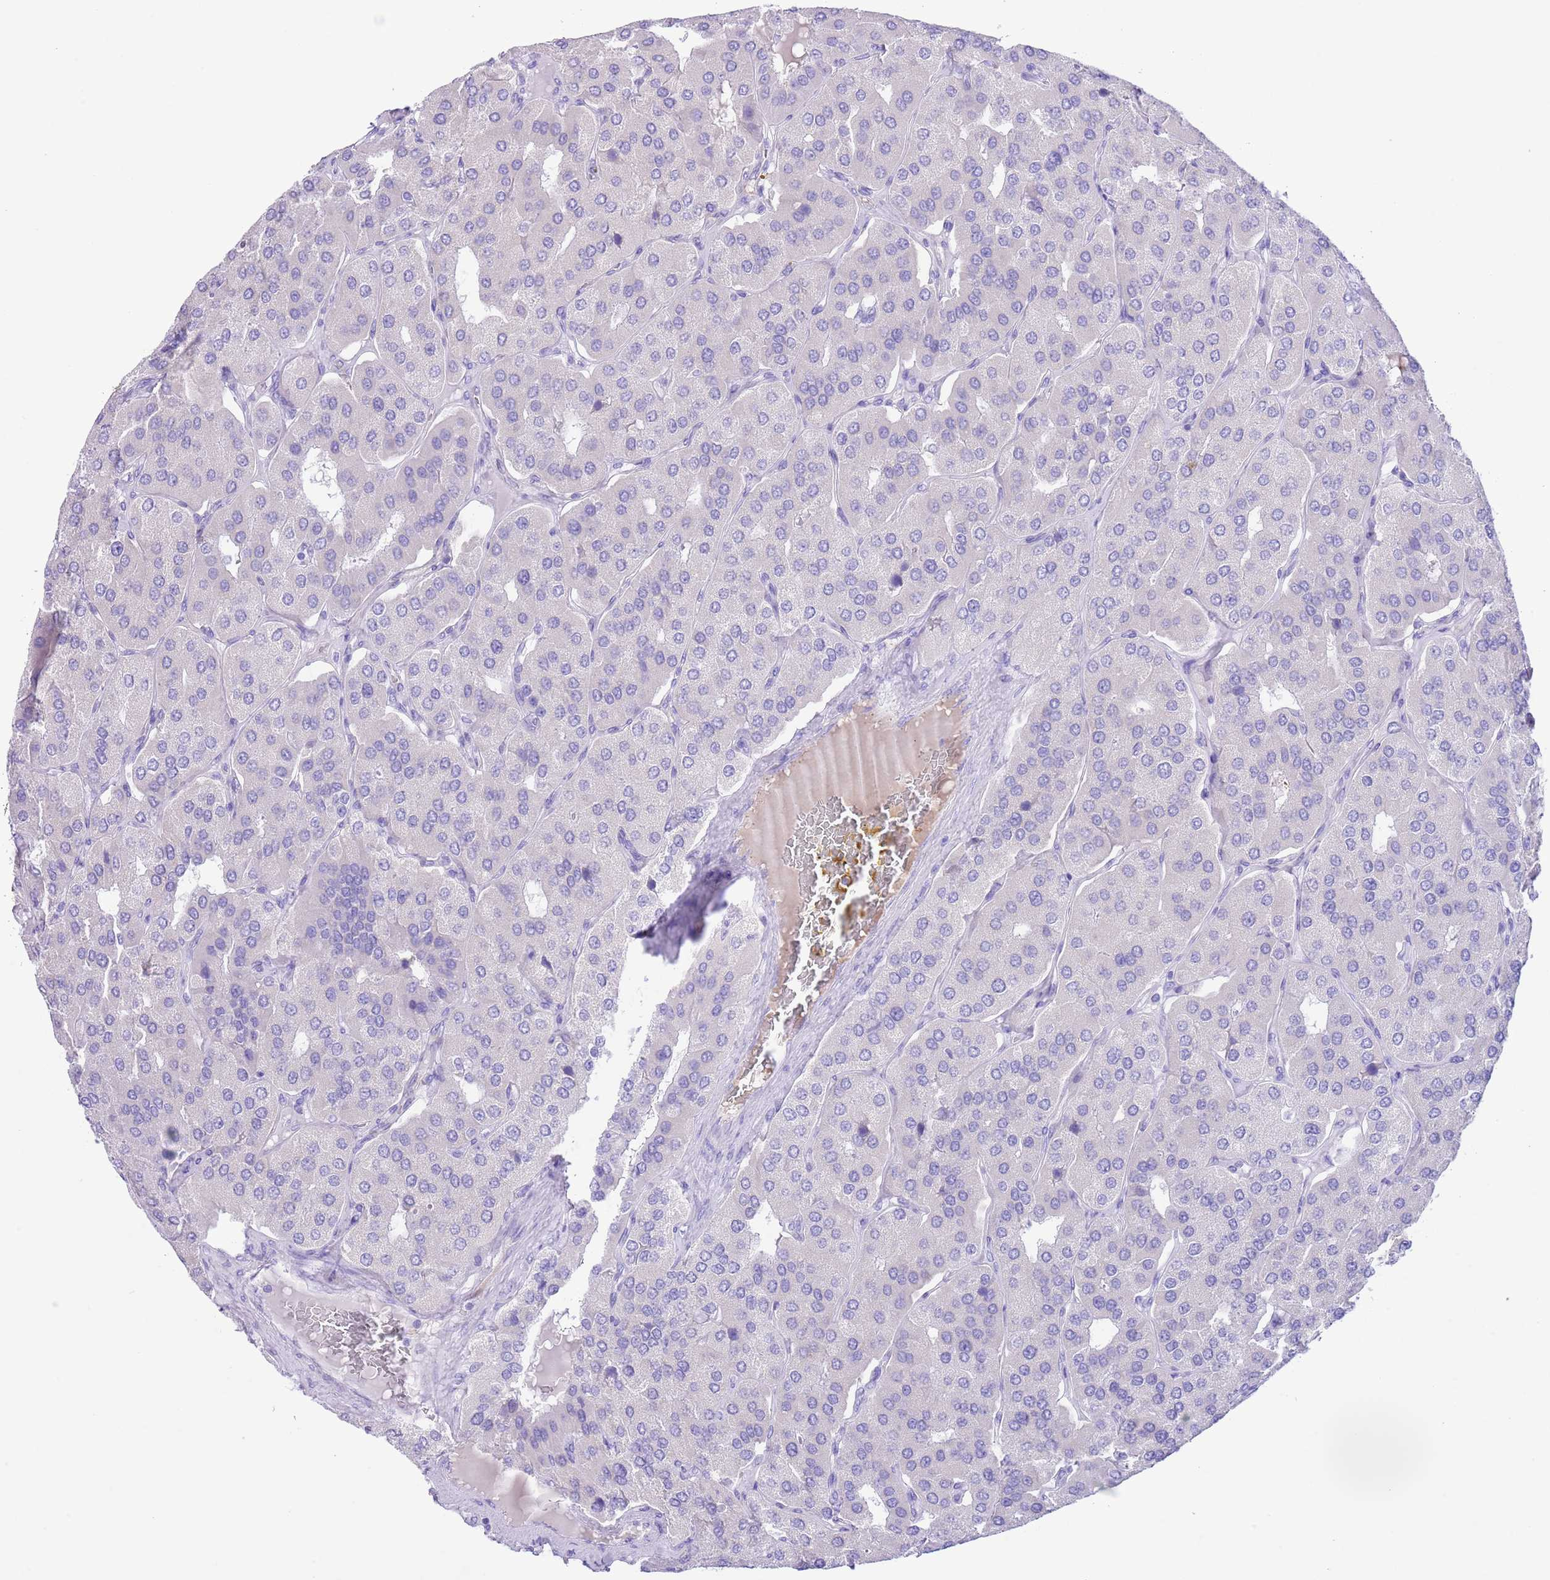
{"staining": {"intensity": "negative", "quantity": "none", "location": "none"}, "tissue": "parathyroid gland", "cell_type": "Glandular cells", "image_type": "normal", "snomed": [{"axis": "morphology", "description": "Normal tissue, NOS"}, {"axis": "morphology", "description": "Adenoma, NOS"}, {"axis": "topography", "description": "Parathyroid gland"}], "caption": "This micrograph is of benign parathyroid gland stained with immunohistochemistry (IHC) to label a protein in brown with the nuclei are counter-stained blue. There is no staining in glandular cells.", "gene": "IGF1", "patient": {"sex": "female", "age": 86}}